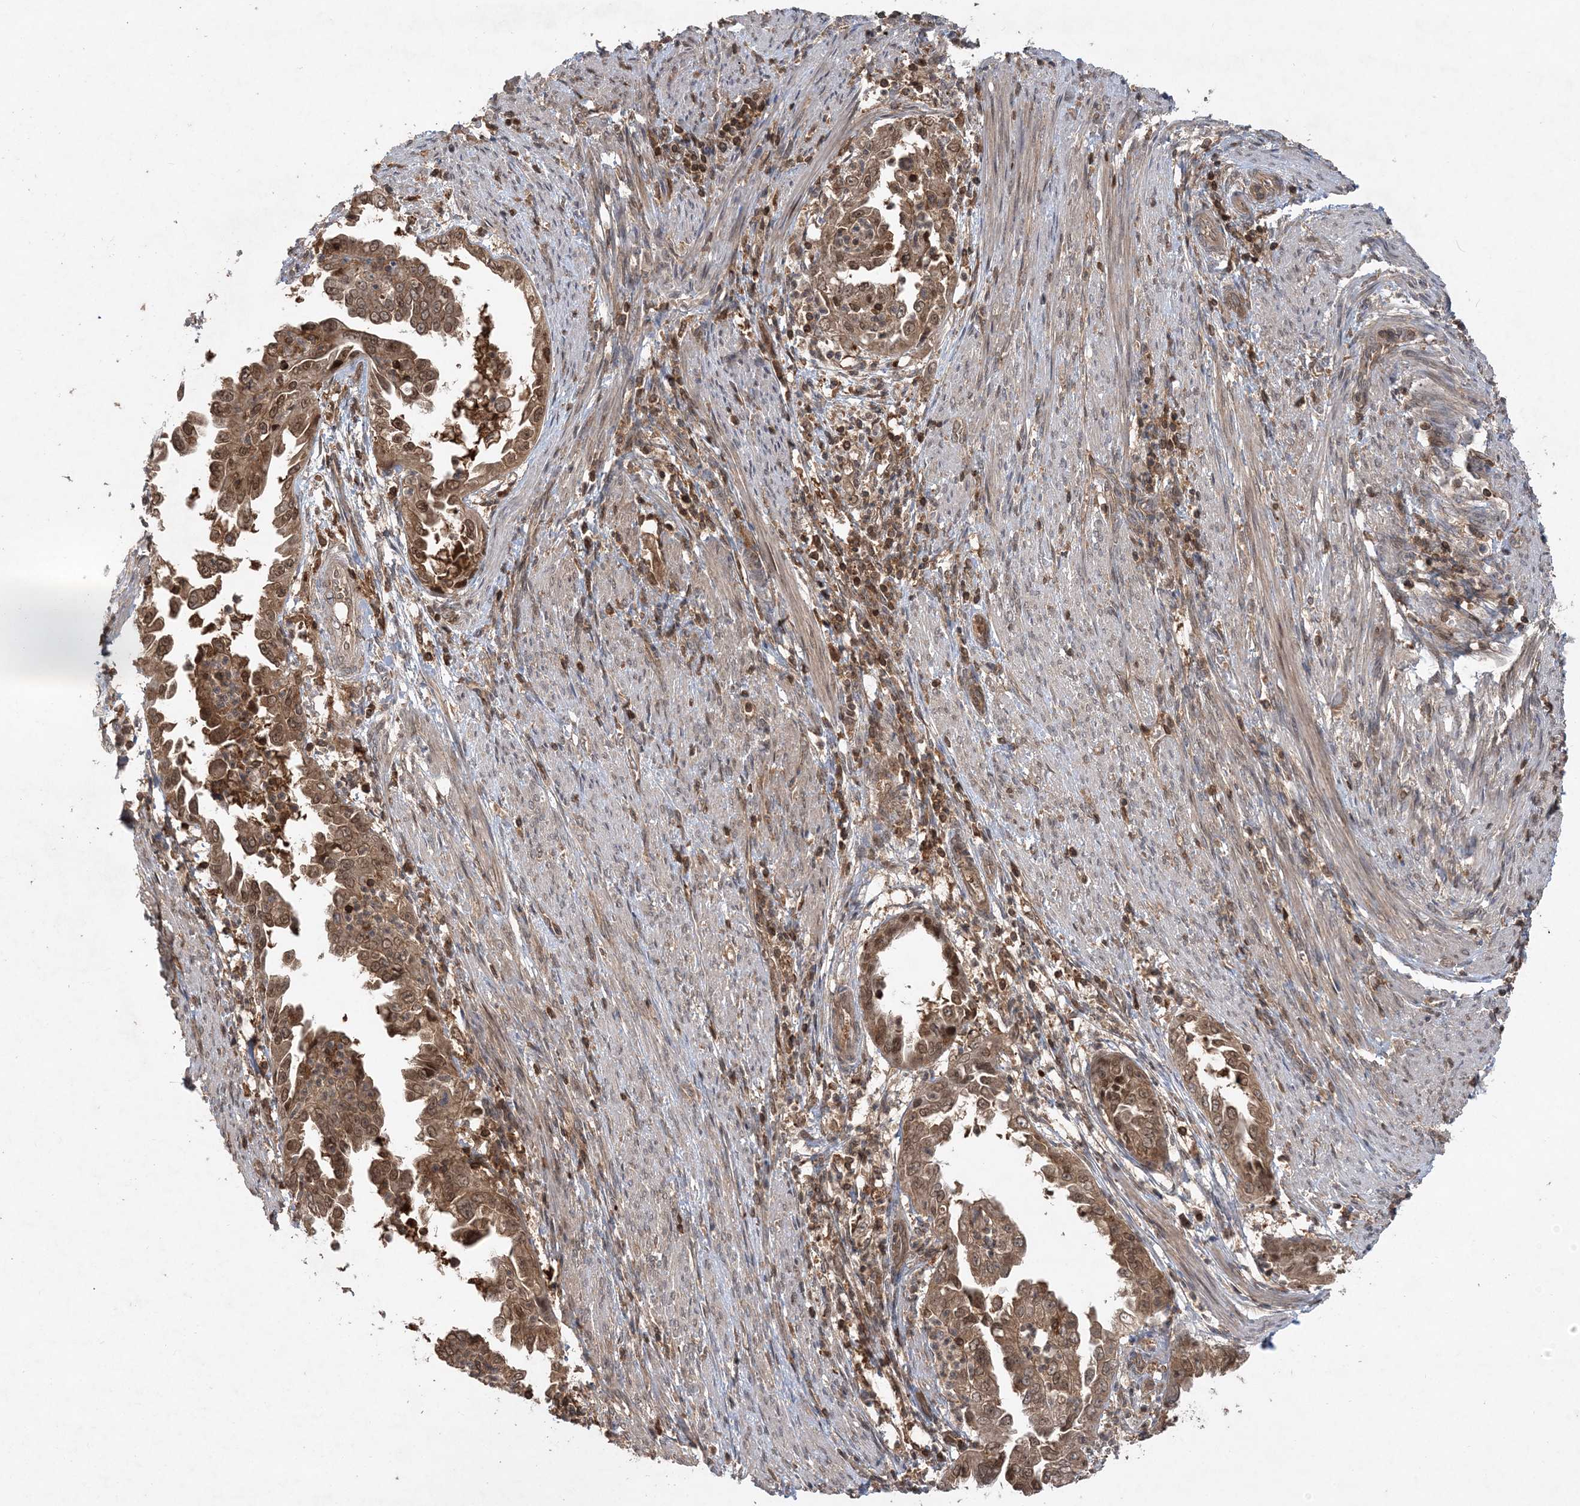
{"staining": {"intensity": "moderate", "quantity": ">75%", "location": "cytoplasmic/membranous,nuclear"}, "tissue": "endometrial cancer", "cell_type": "Tumor cells", "image_type": "cancer", "snomed": [{"axis": "morphology", "description": "Adenocarcinoma, NOS"}, {"axis": "topography", "description": "Endometrium"}], "caption": "A medium amount of moderate cytoplasmic/membranous and nuclear expression is present in about >75% of tumor cells in endometrial cancer tissue.", "gene": "ACYP1", "patient": {"sex": "female", "age": 85}}